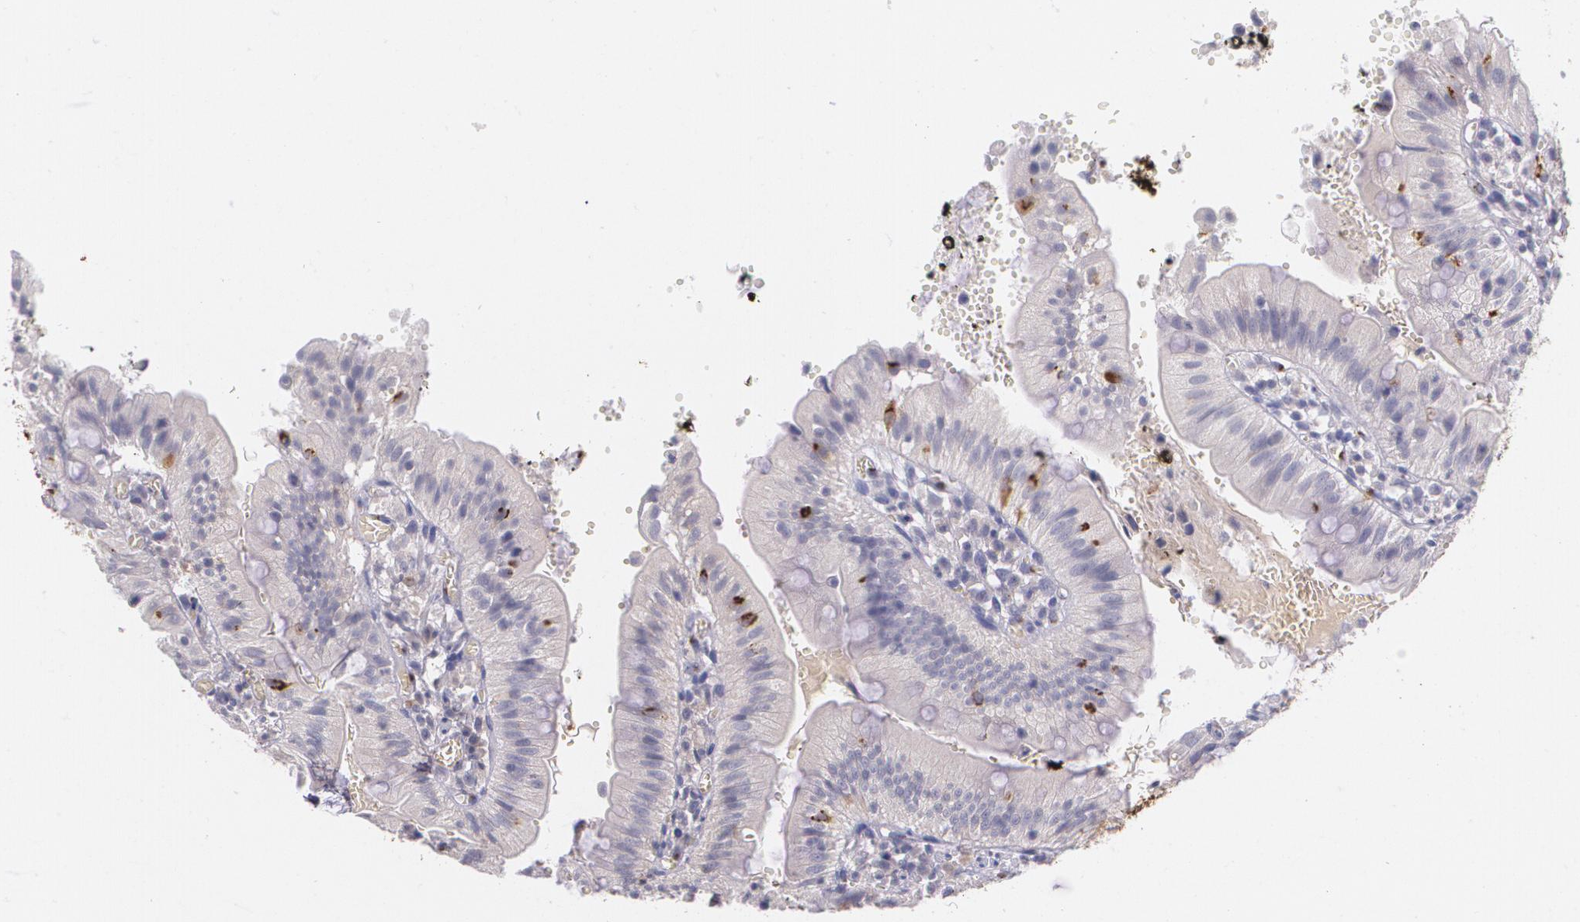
{"staining": {"intensity": "weak", "quantity": ">75%", "location": "cytoplasmic/membranous"}, "tissue": "small intestine", "cell_type": "Glandular cells", "image_type": "normal", "snomed": [{"axis": "morphology", "description": "Normal tissue, NOS"}, {"axis": "topography", "description": "Small intestine"}], "caption": "The histopathology image demonstrates staining of normal small intestine, revealing weak cytoplasmic/membranous protein expression (brown color) within glandular cells. Using DAB (brown) and hematoxylin (blue) stains, captured at high magnification using brightfield microscopy.", "gene": "TM4SF1", "patient": {"sex": "male", "age": 71}}